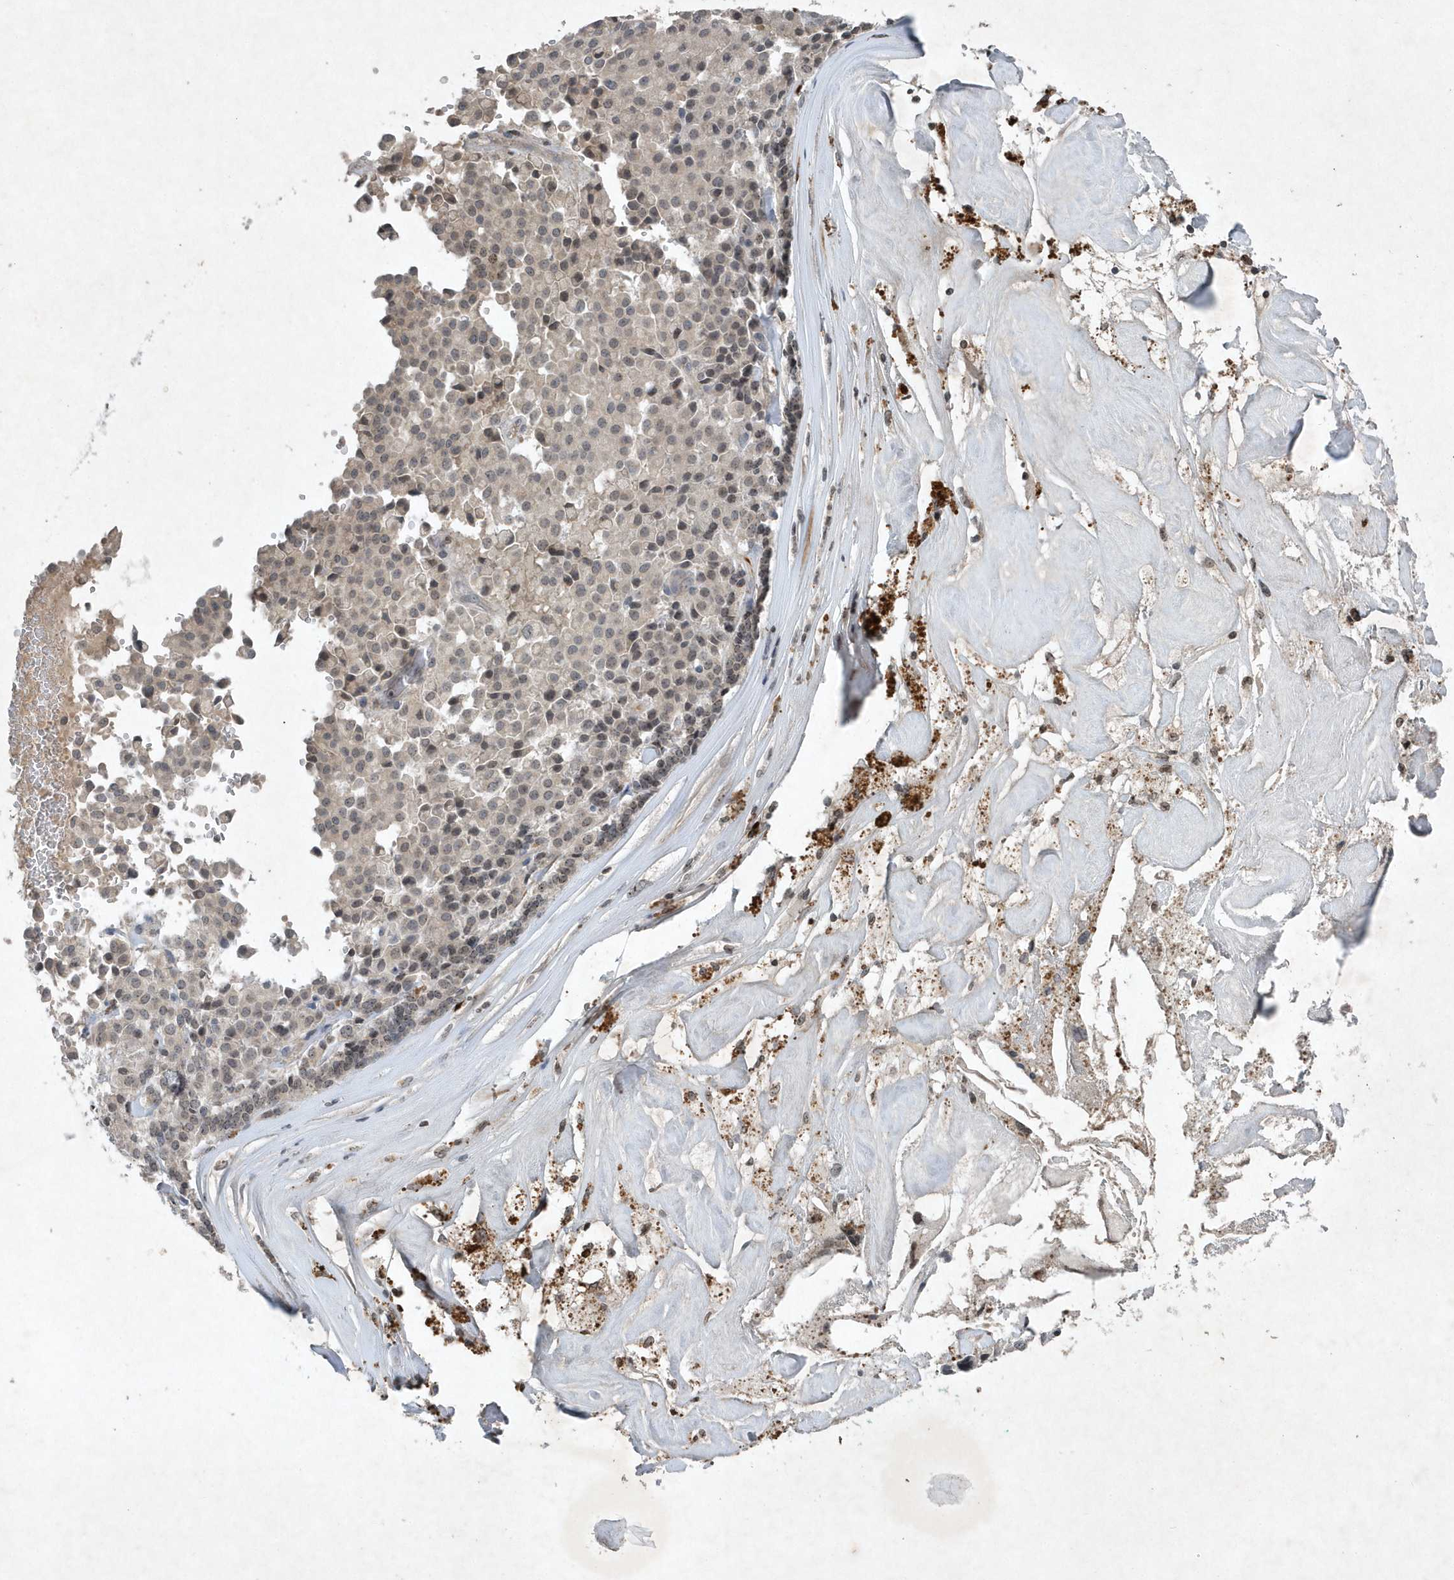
{"staining": {"intensity": "negative", "quantity": "none", "location": "none"}, "tissue": "pancreatic cancer", "cell_type": "Tumor cells", "image_type": "cancer", "snomed": [{"axis": "morphology", "description": "Adenocarcinoma, NOS"}, {"axis": "topography", "description": "Pancreas"}], "caption": "Immunohistochemistry image of neoplastic tissue: pancreatic cancer (adenocarcinoma) stained with DAB (3,3'-diaminobenzidine) displays no significant protein positivity in tumor cells.", "gene": "QTRT2", "patient": {"sex": "male", "age": 65}}